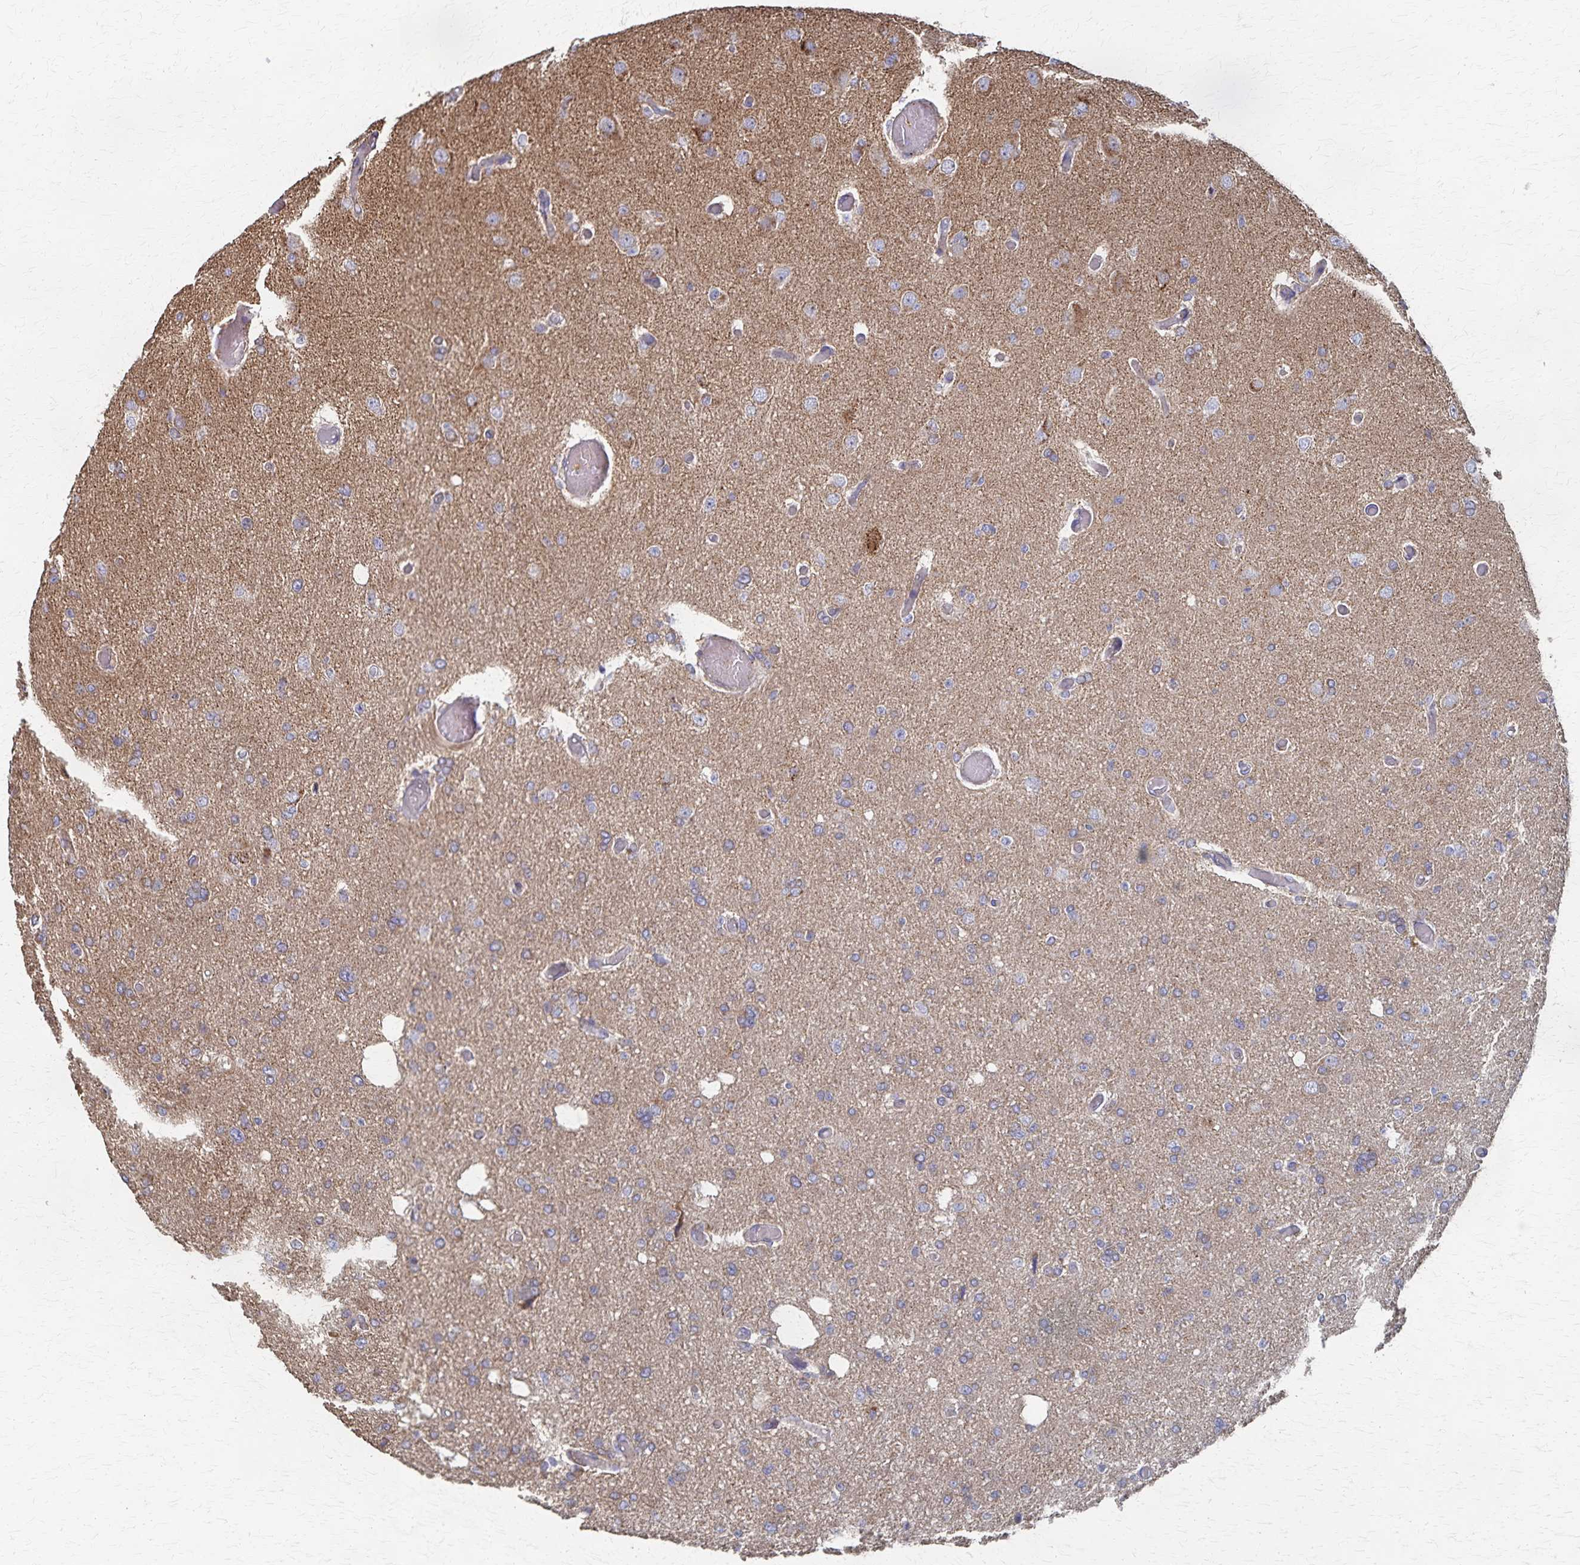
{"staining": {"intensity": "weak", "quantity": "<25%", "location": "cytoplasmic/membranous"}, "tissue": "glioma", "cell_type": "Tumor cells", "image_type": "cancer", "snomed": [{"axis": "morphology", "description": "Glioma, malignant, Low grade"}, {"axis": "topography", "description": "Brain"}], "caption": "High magnification brightfield microscopy of glioma stained with DAB (3,3'-diaminobenzidine) (brown) and counterstained with hematoxylin (blue): tumor cells show no significant staining.", "gene": "PGAP2", "patient": {"sex": "male", "age": 26}}